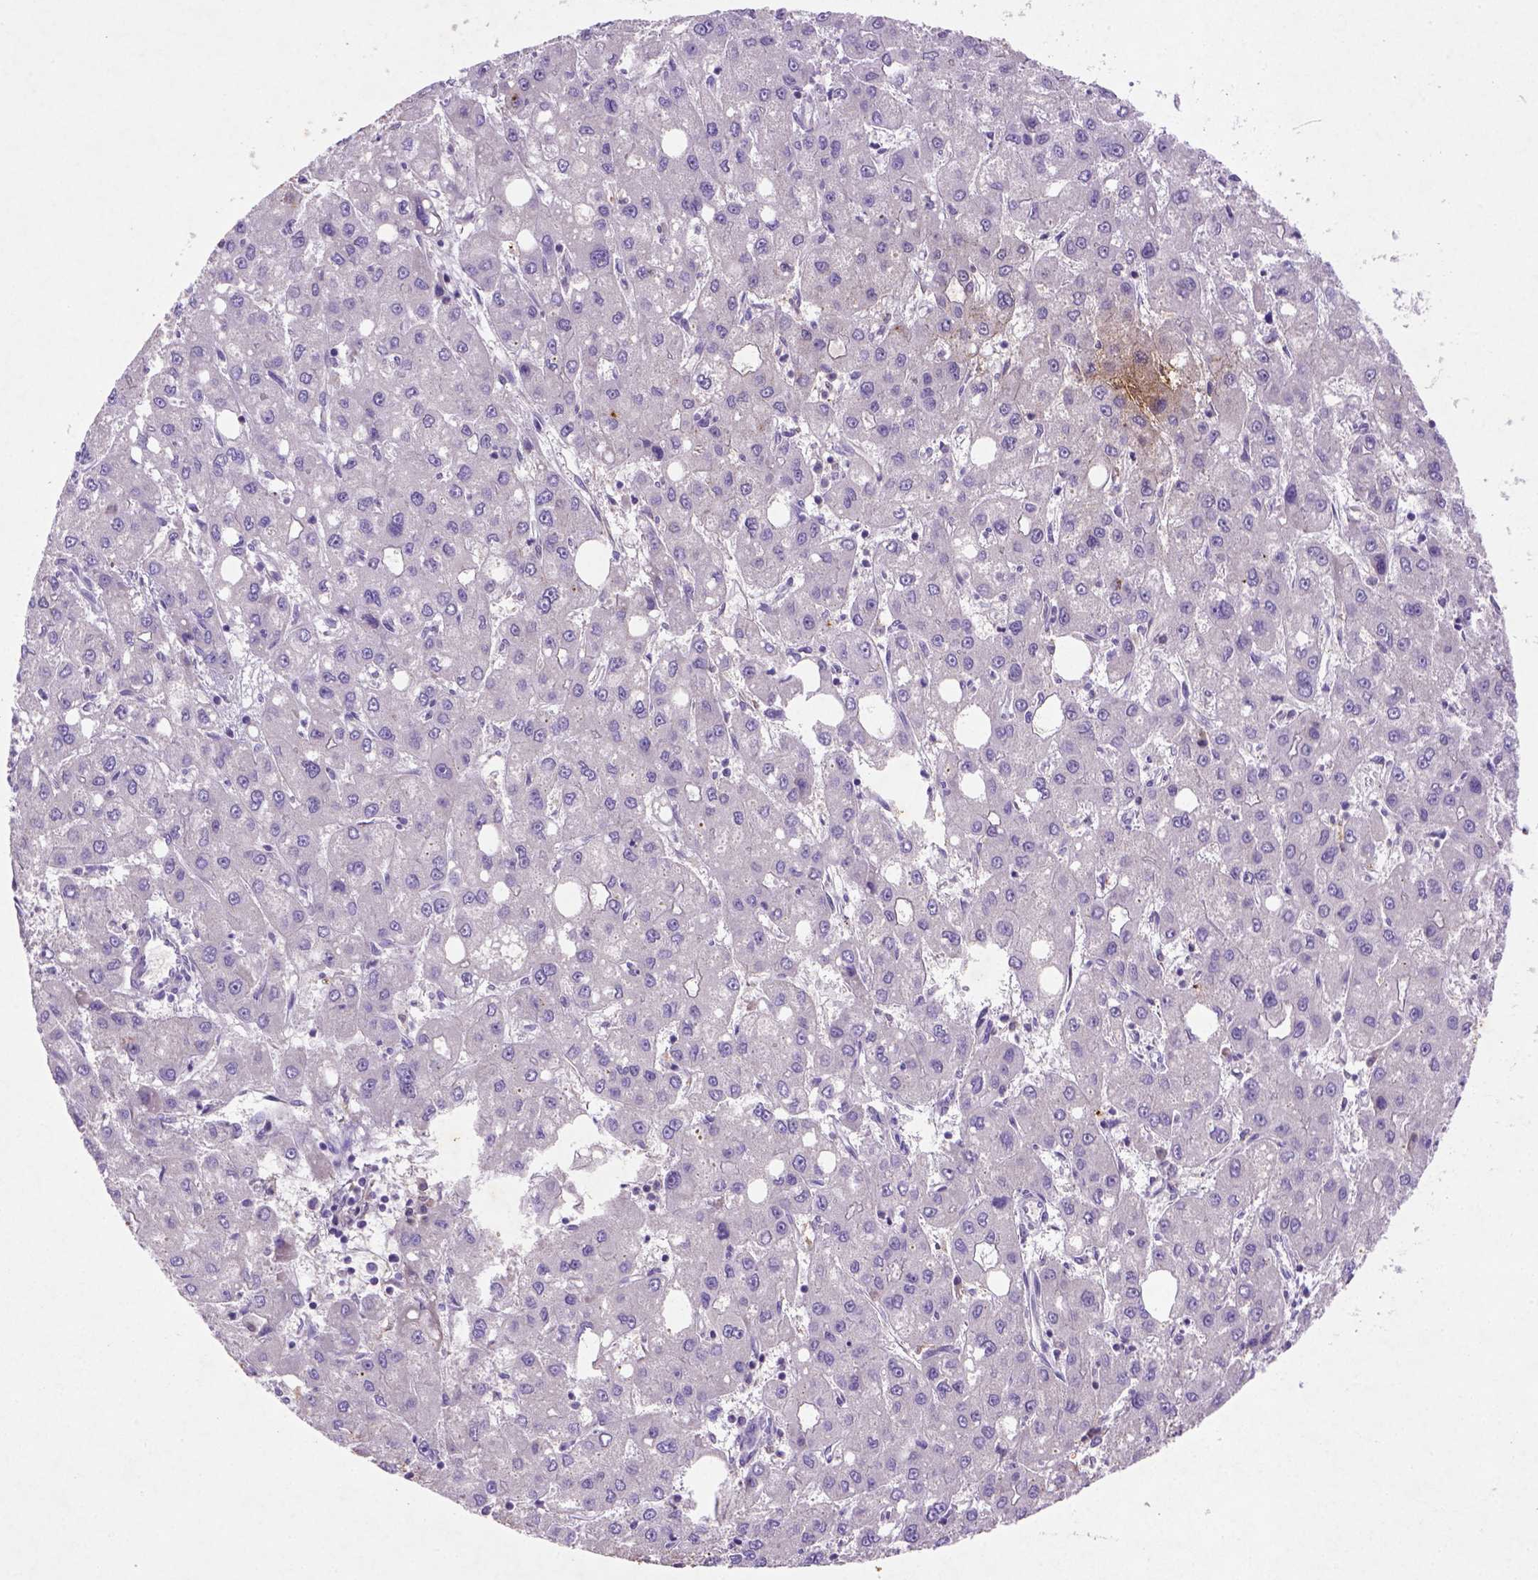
{"staining": {"intensity": "negative", "quantity": "none", "location": "none"}, "tissue": "liver cancer", "cell_type": "Tumor cells", "image_type": "cancer", "snomed": [{"axis": "morphology", "description": "Carcinoma, Hepatocellular, NOS"}, {"axis": "topography", "description": "Liver"}], "caption": "There is no significant staining in tumor cells of liver cancer.", "gene": "NUDT2", "patient": {"sex": "male", "age": 73}}